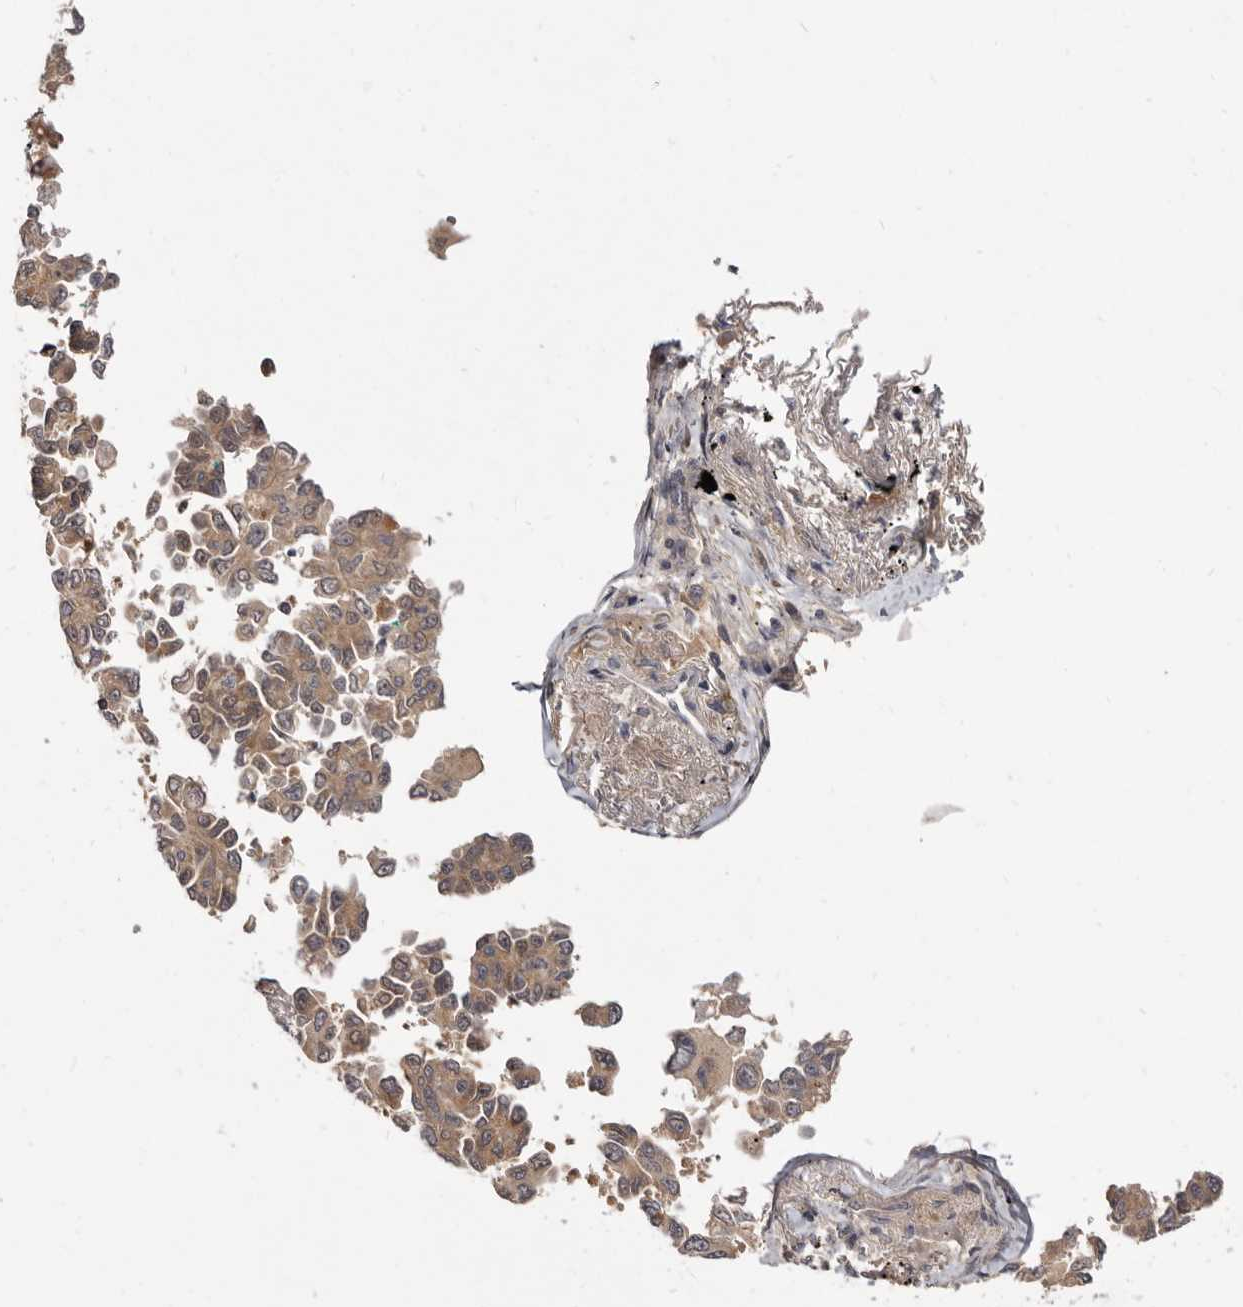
{"staining": {"intensity": "weak", "quantity": ">75%", "location": "cytoplasmic/membranous"}, "tissue": "lung cancer", "cell_type": "Tumor cells", "image_type": "cancer", "snomed": [{"axis": "morphology", "description": "Adenocarcinoma, NOS"}, {"axis": "topography", "description": "Lung"}], "caption": "Lung adenocarcinoma tissue shows weak cytoplasmic/membranous positivity in approximately >75% of tumor cells", "gene": "INAVA", "patient": {"sex": "female", "age": 67}}